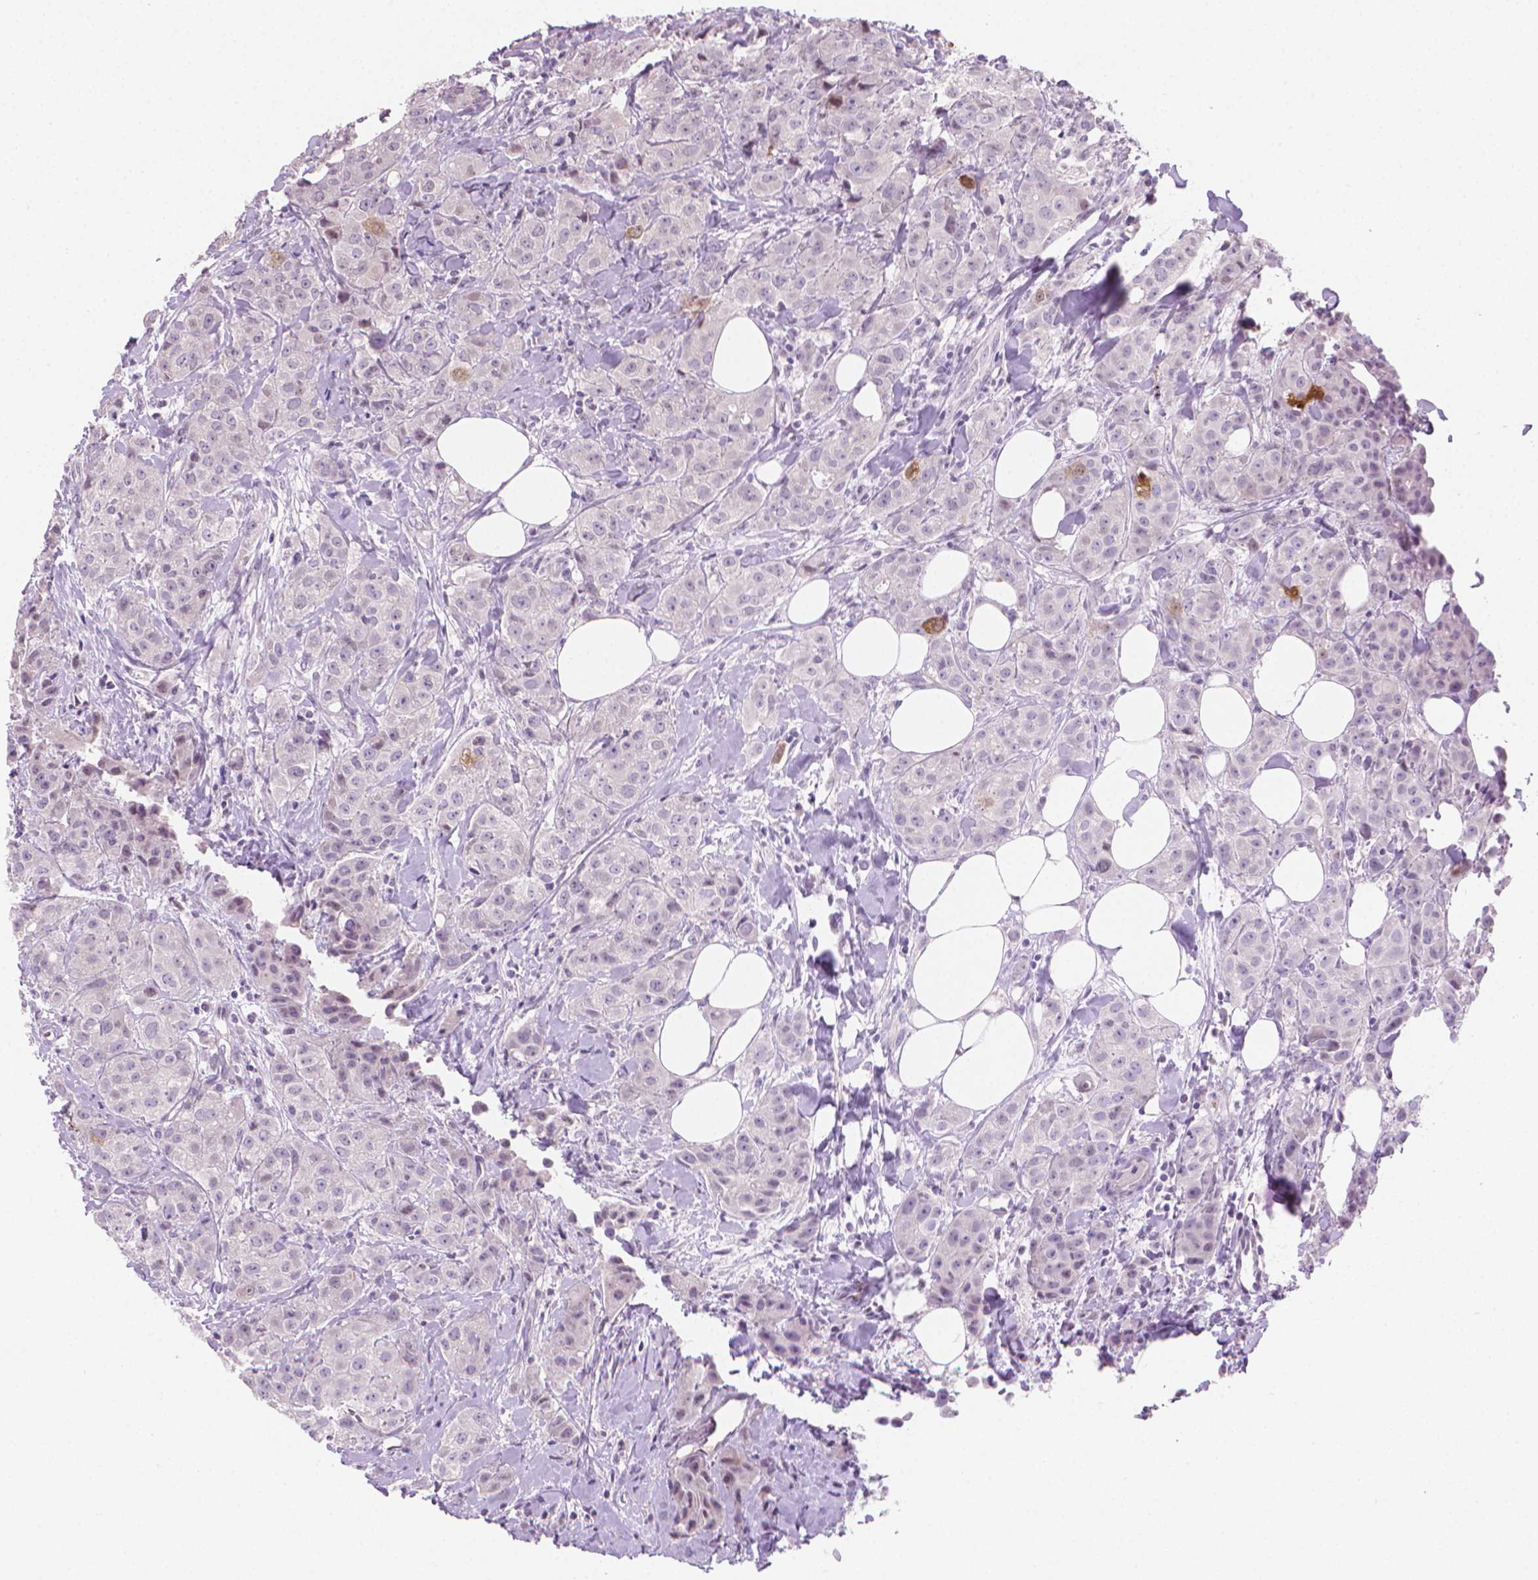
{"staining": {"intensity": "negative", "quantity": "none", "location": "none"}, "tissue": "breast cancer", "cell_type": "Tumor cells", "image_type": "cancer", "snomed": [{"axis": "morphology", "description": "Duct carcinoma"}, {"axis": "topography", "description": "Breast"}], "caption": "A micrograph of human breast invasive ductal carcinoma is negative for staining in tumor cells. The staining is performed using DAB brown chromogen with nuclei counter-stained in using hematoxylin.", "gene": "CLXN", "patient": {"sex": "female", "age": 43}}